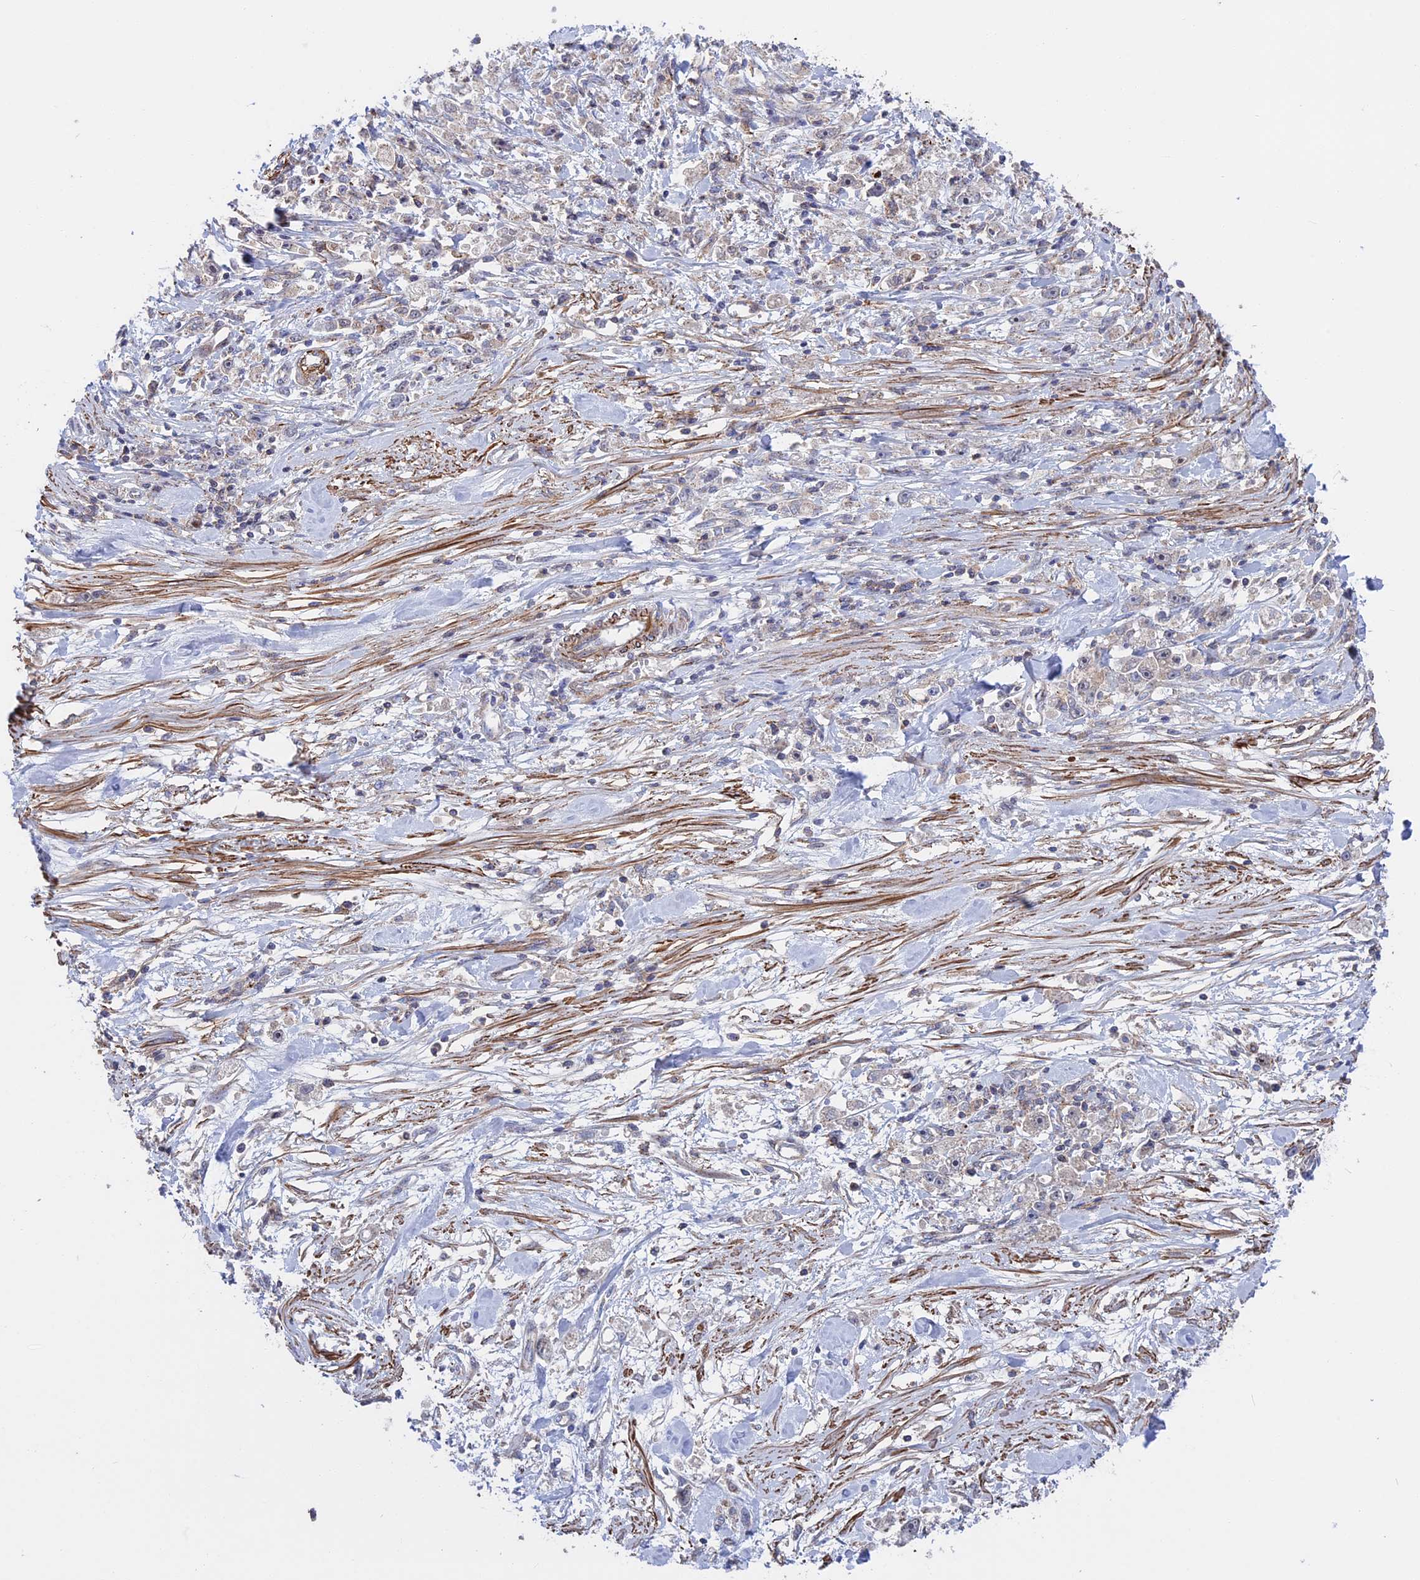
{"staining": {"intensity": "negative", "quantity": "none", "location": "none"}, "tissue": "stomach cancer", "cell_type": "Tumor cells", "image_type": "cancer", "snomed": [{"axis": "morphology", "description": "Adenocarcinoma, NOS"}, {"axis": "topography", "description": "Stomach"}], "caption": "Image shows no protein expression in tumor cells of stomach adenocarcinoma tissue.", "gene": "LYPD5", "patient": {"sex": "female", "age": 59}}